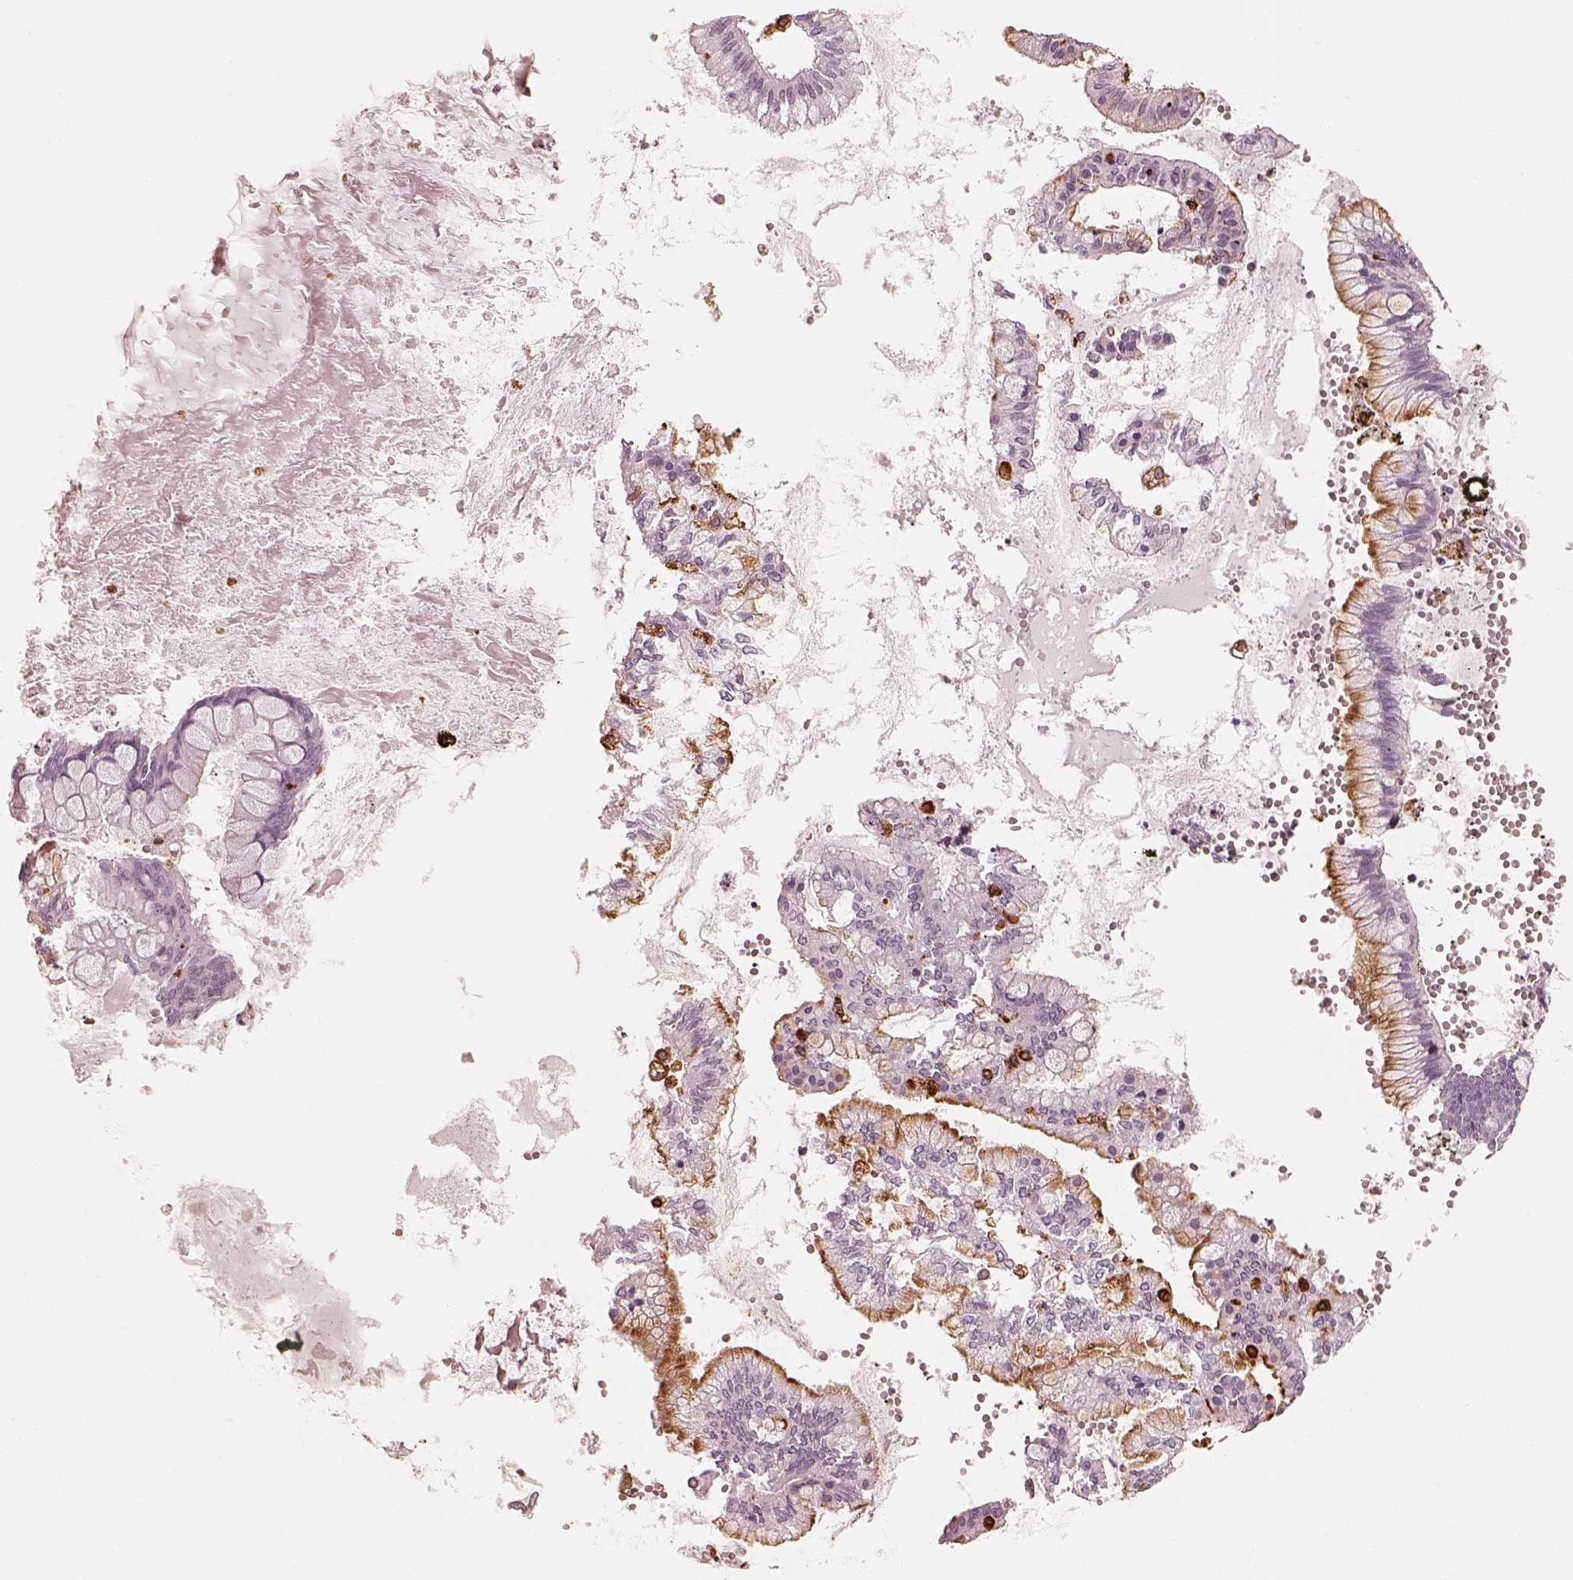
{"staining": {"intensity": "moderate", "quantity": "<25%", "location": "cytoplasmic/membranous"}, "tissue": "ovarian cancer", "cell_type": "Tumor cells", "image_type": "cancer", "snomed": [{"axis": "morphology", "description": "Cystadenocarcinoma, mucinous, NOS"}, {"axis": "topography", "description": "Ovary"}], "caption": "A brown stain highlights moderate cytoplasmic/membranous staining of a protein in human mucinous cystadenocarcinoma (ovarian) tumor cells. Nuclei are stained in blue.", "gene": "ALOX5", "patient": {"sex": "female", "age": 67}}